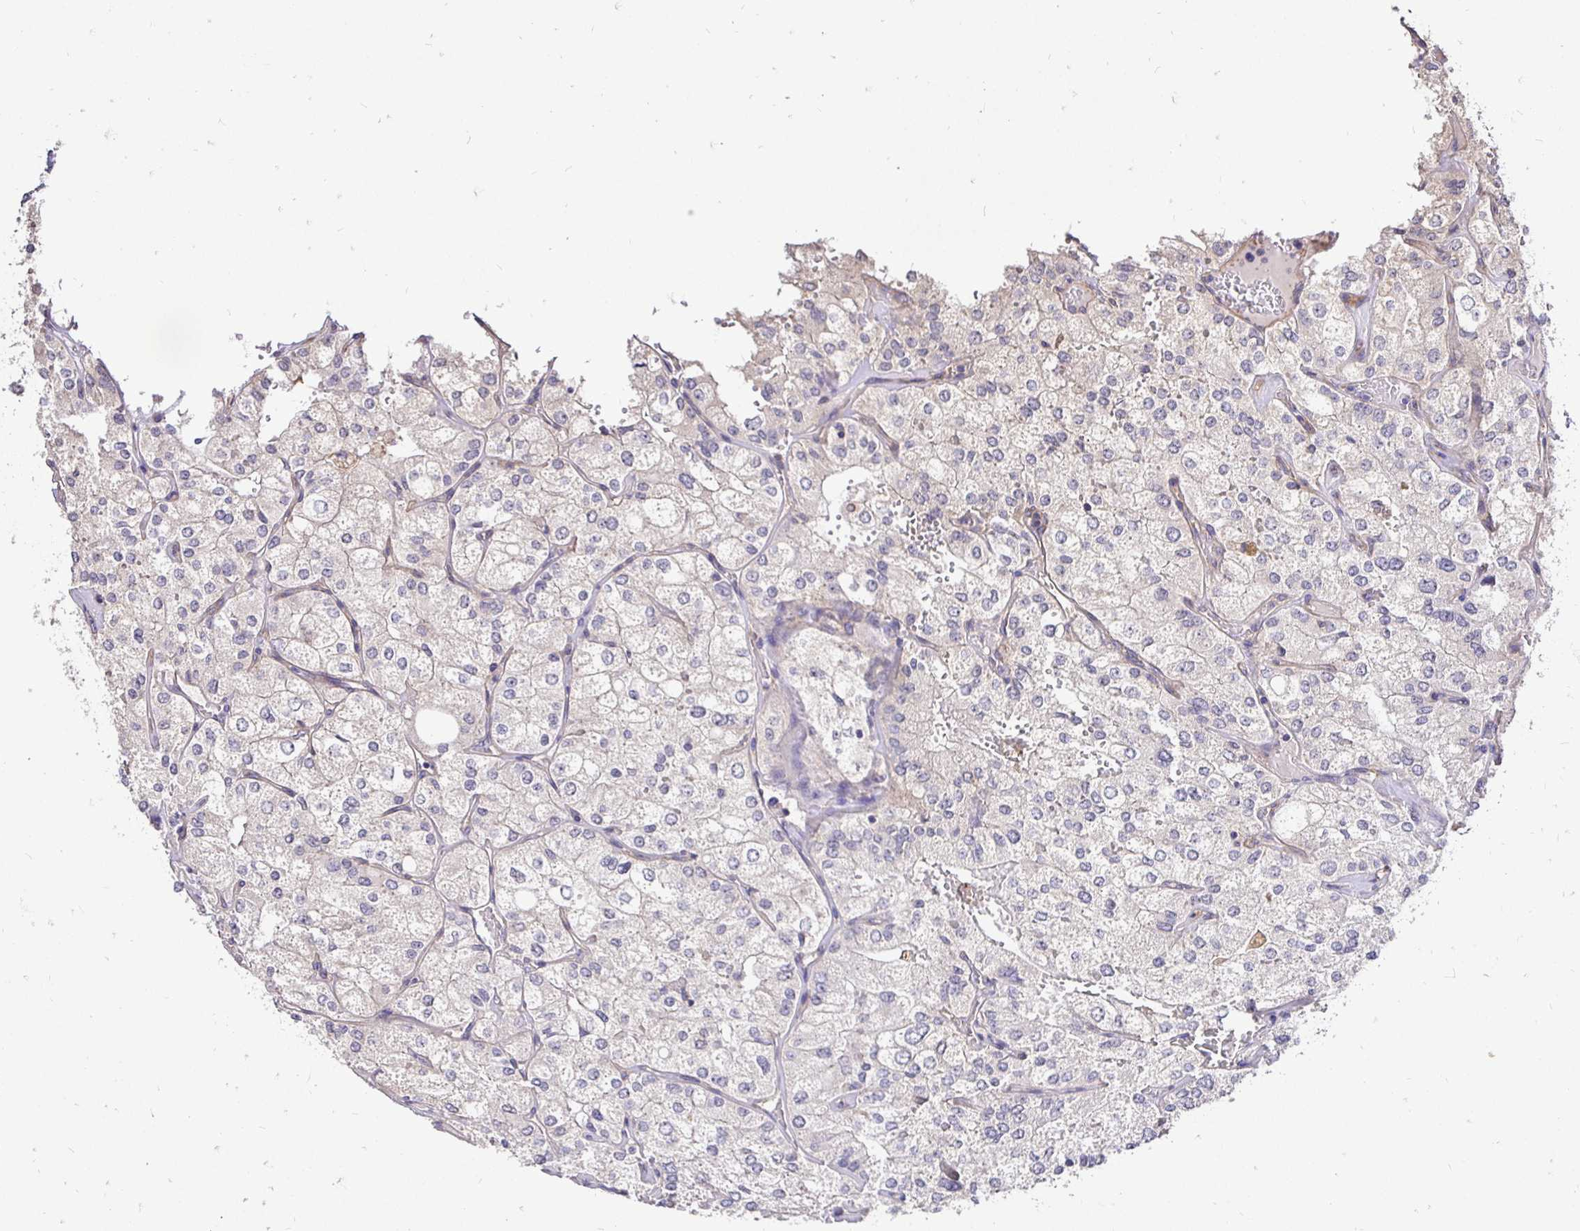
{"staining": {"intensity": "negative", "quantity": "none", "location": "none"}, "tissue": "renal cancer", "cell_type": "Tumor cells", "image_type": "cancer", "snomed": [{"axis": "morphology", "description": "Adenocarcinoma, NOS"}, {"axis": "topography", "description": "Kidney"}], "caption": "High power microscopy micrograph of an immunohistochemistry image of adenocarcinoma (renal), revealing no significant staining in tumor cells. (DAB (3,3'-diaminobenzidine) IHC, high magnification).", "gene": "SLC9A1", "patient": {"sex": "female", "age": 70}}